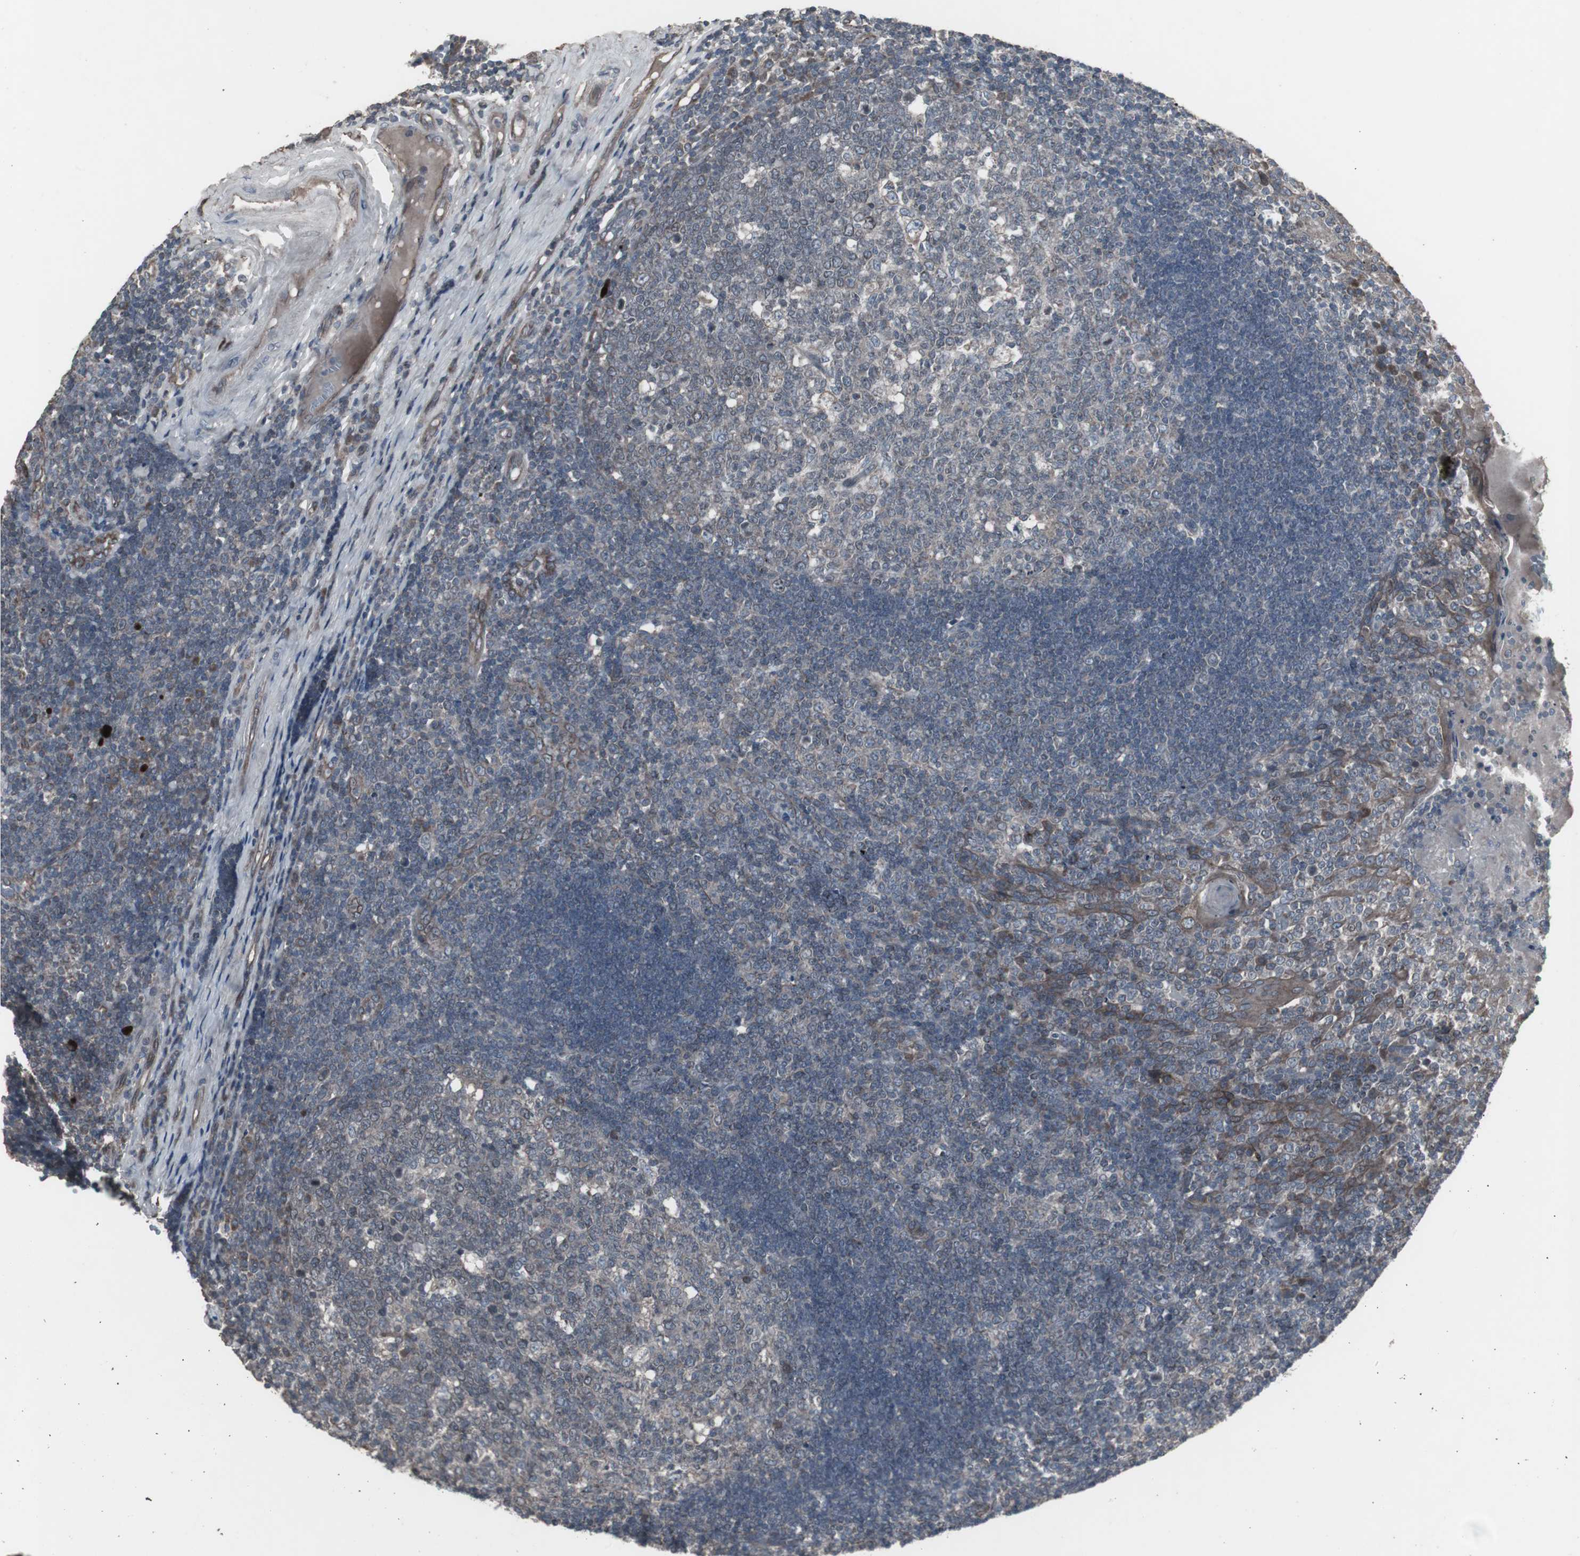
{"staining": {"intensity": "negative", "quantity": "none", "location": "none"}, "tissue": "tonsil", "cell_type": "Germinal center cells", "image_type": "normal", "snomed": [{"axis": "morphology", "description": "Normal tissue, NOS"}, {"axis": "topography", "description": "Tonsil"}], "caption": "A high-resolution image shows immunohistochemistry (IHC) staining of benign tonsil, which reveals no significant staining in germinal center cells. (Brightfield microscopy of DAB IHC at high magnification).", "gene": "SSTR2", "patient": {"sex": "female", "age": 40}}